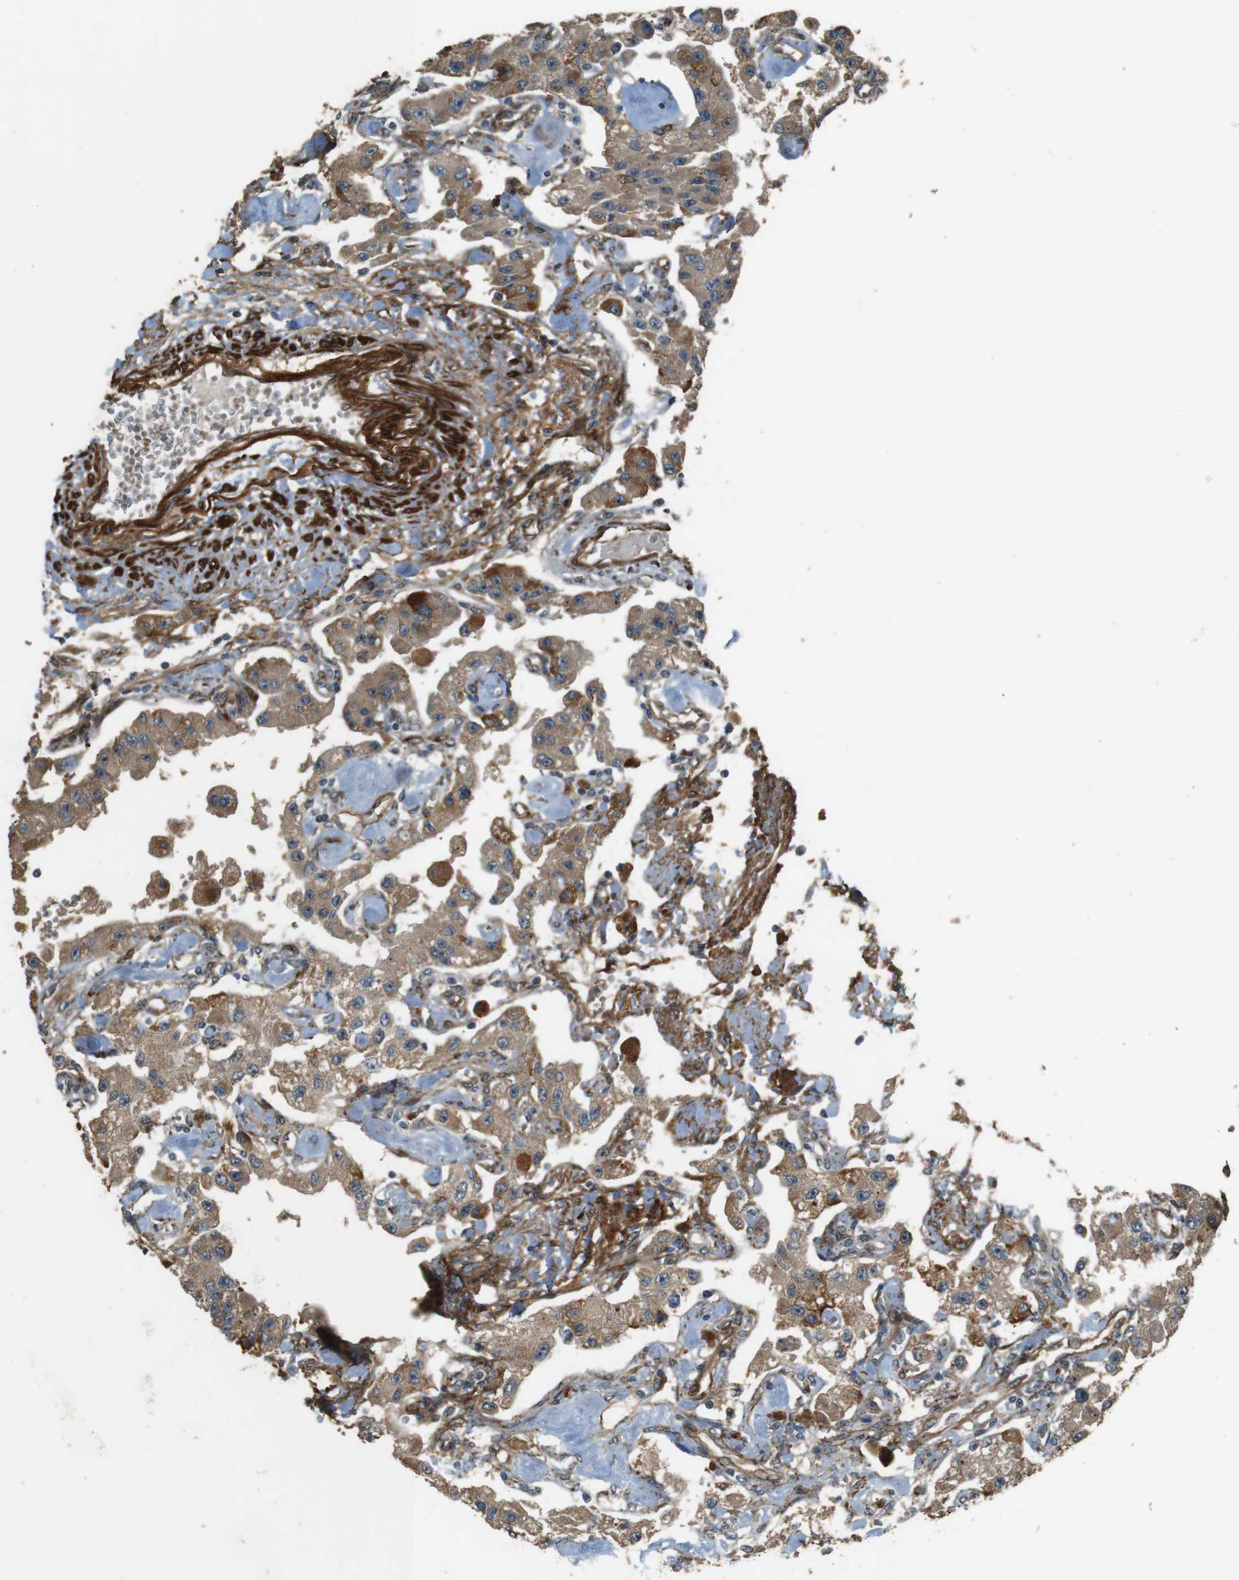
{"staining": {"intensity": "moderate", "quantity": ">75%", "location": "cytoplasmic/membranous"}, "tissue": "carcinoid", "cell_type": "Tumor cells", "image_type": "cancer", "snomed": [{"axis": "morphology", "description": "Carcinoid, malignant, NOS"}, {"axis": "topography", "description": "Pancreas"}], "caption": "Immunohistochemistry staining of carcinoid, which shows medium levels of moderate cytoplasmic/membranous positivity in approximately >75% of tumor cells indicating moderate cytoplasmic/membranous protein positivity. The staining was performed using DAB (3,3'-diaminobenzidine) (brown) for protein detection and nuclei were counterstained in hematoxylin (blue).", "gene": "MSRB3", "patient": {"sex": "male", "age": 41}}